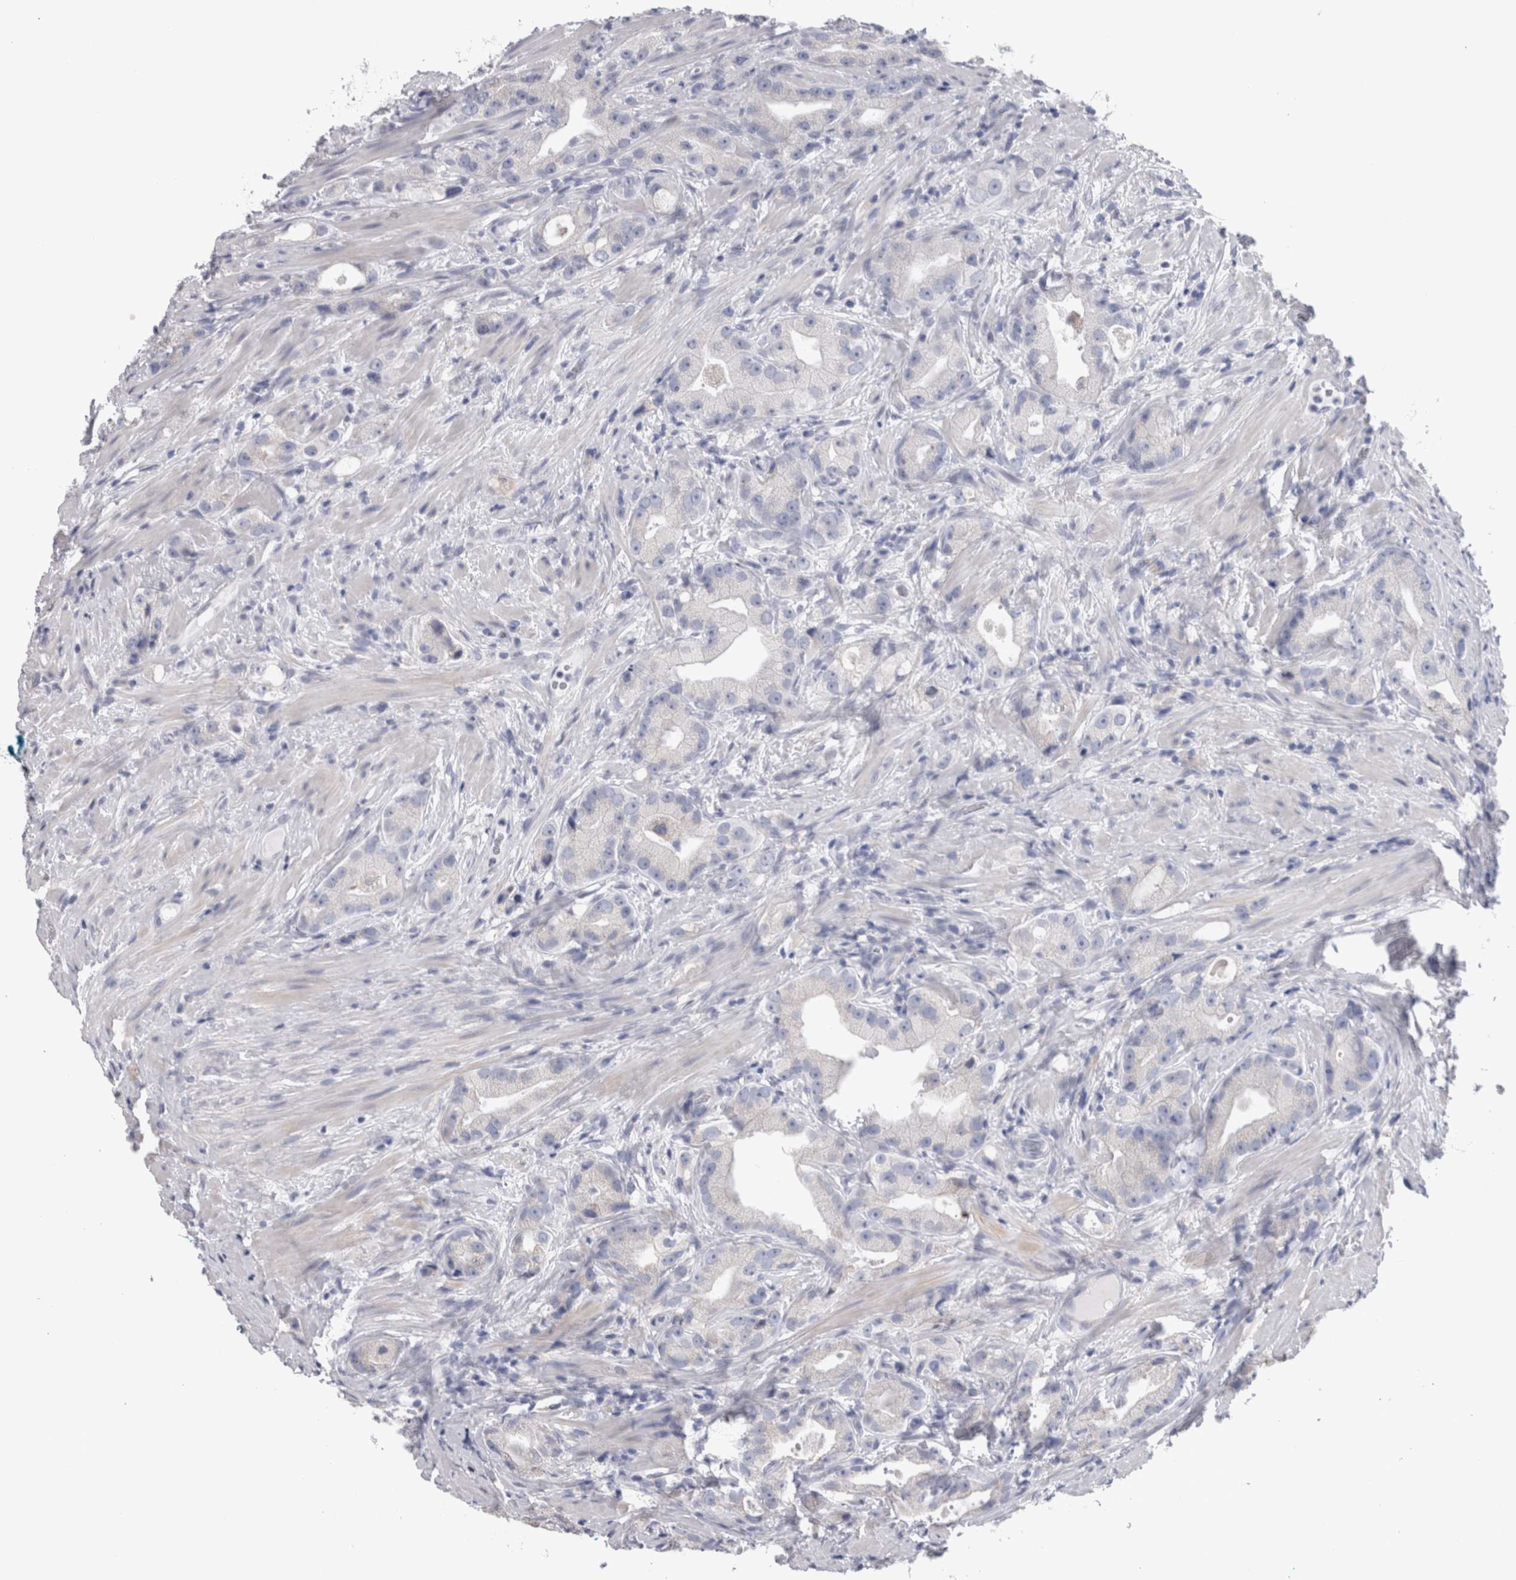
{"staining": {"intensity": "negative", "quantity": "none", "location": "none"}, "tissue": "prostate cancer", "cell_type": "Tumor cells", "image_type": "cancer", "snomed": [{"axis": "morphology", "description": "Adenocarcinoma, High grade"}, {"axis": "topography", "description": "Prostate"}], "caption": "High power microscopy image of an immunohistochemistry image of prostate cancer (adenocarcinoma (high-grade)), revealing no significant staining in tumor cells.", "gene": "GDAP1", "patient": {"sex": "male", "age": 63}}